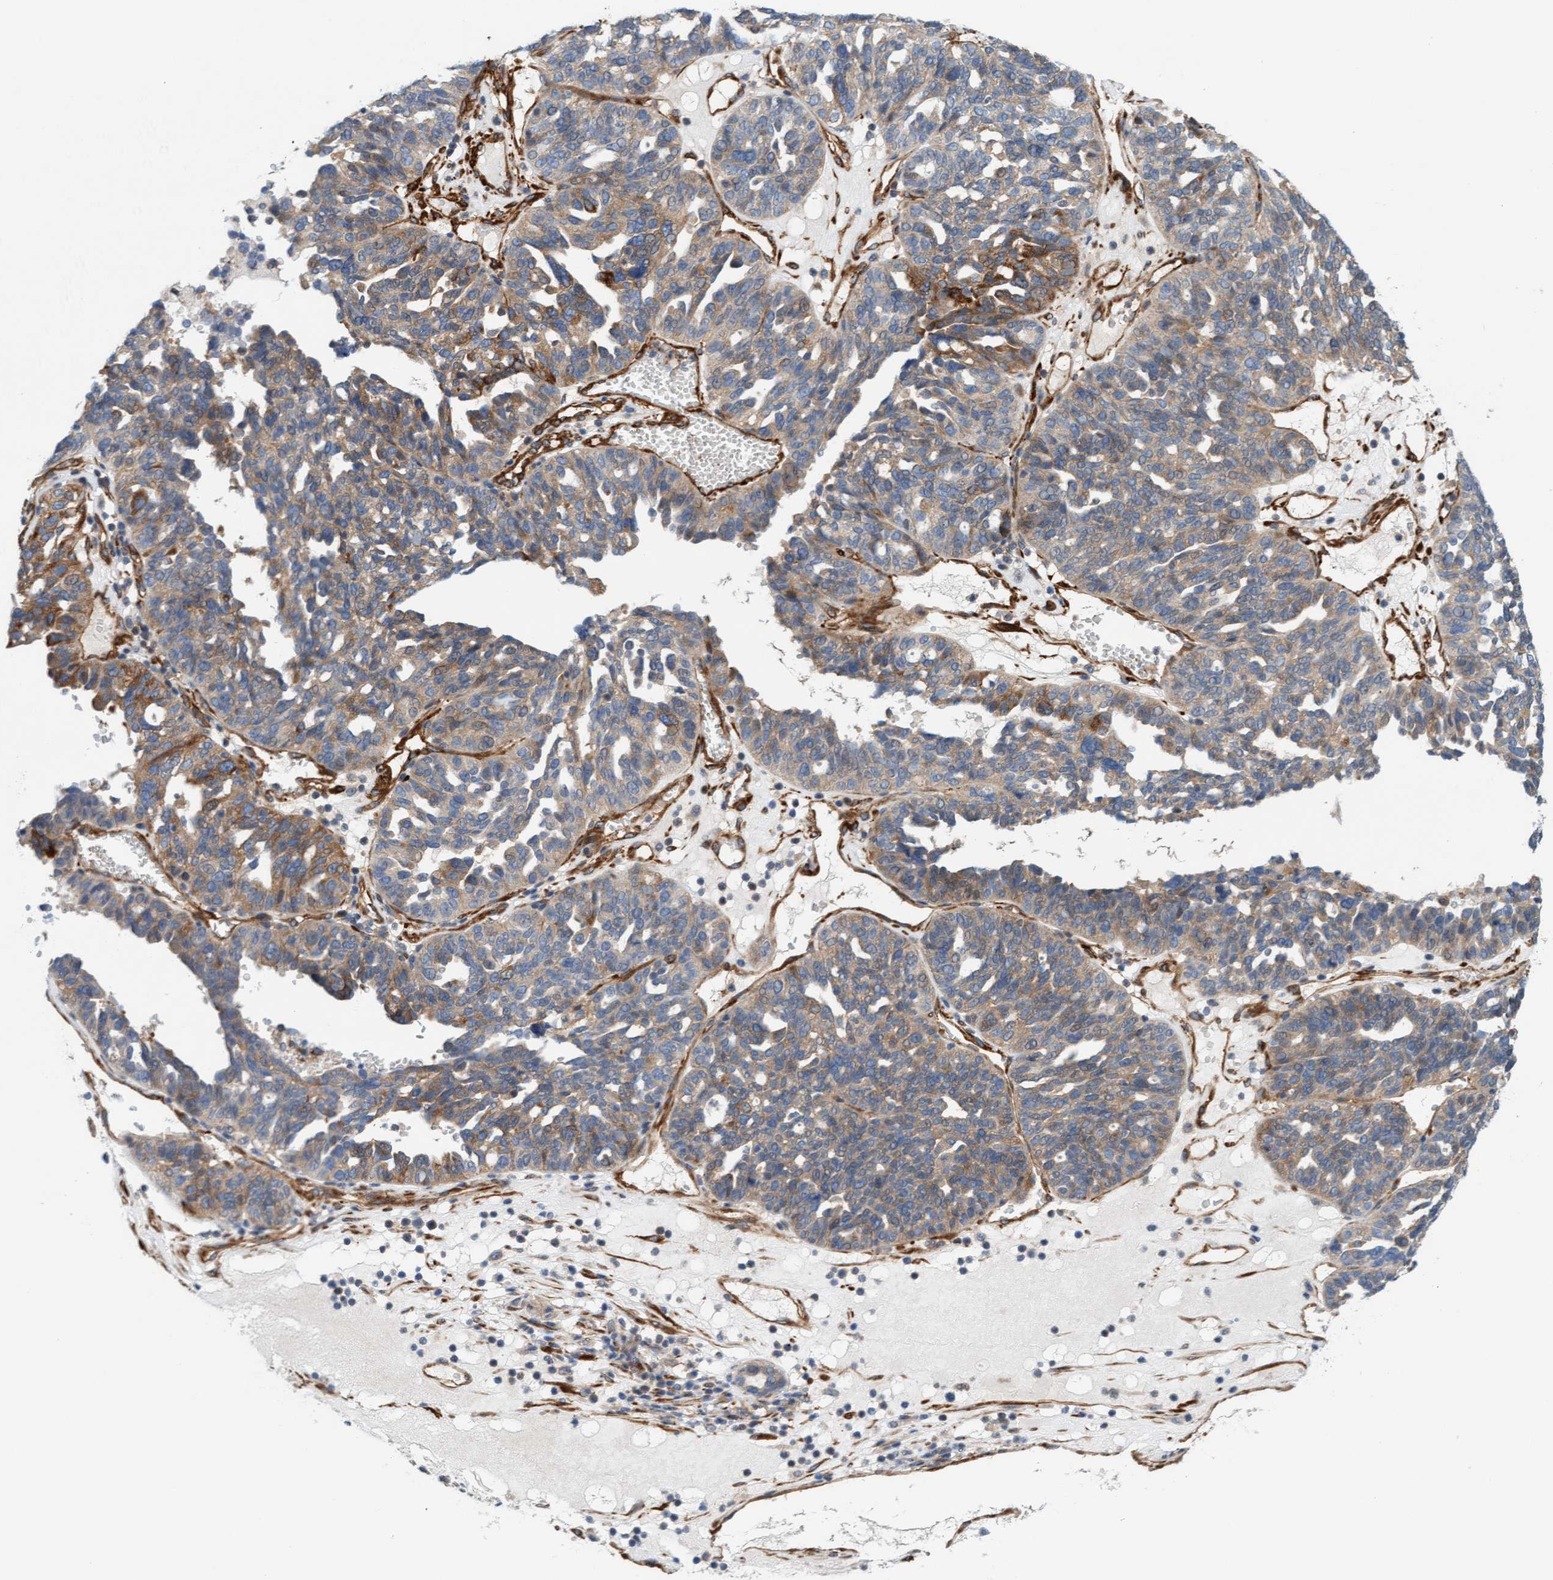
{"staining": {"intensity": "weak", "quantity": ">75%", "location": "cytoplasmic/membranous"}, "tissue": "ovarian cancer", "cell_type": "Tumor cells", "image_type": "cancer", "snomed": [{"axis": "morphology", "description": "Cystadenocarcinoma, serous, NOS"}, {"axis": "topography", "description": "Ovary"}], "caption": "An image showing weak cytoplasmic/membranous staining in approximately >75% of tumor cells in ovarian serous cystadenocarcinoma, as visualized by brown immunohistochemical staining.", "gene": "FMNL3", "patient": {"sex": "female", "age": 59}}